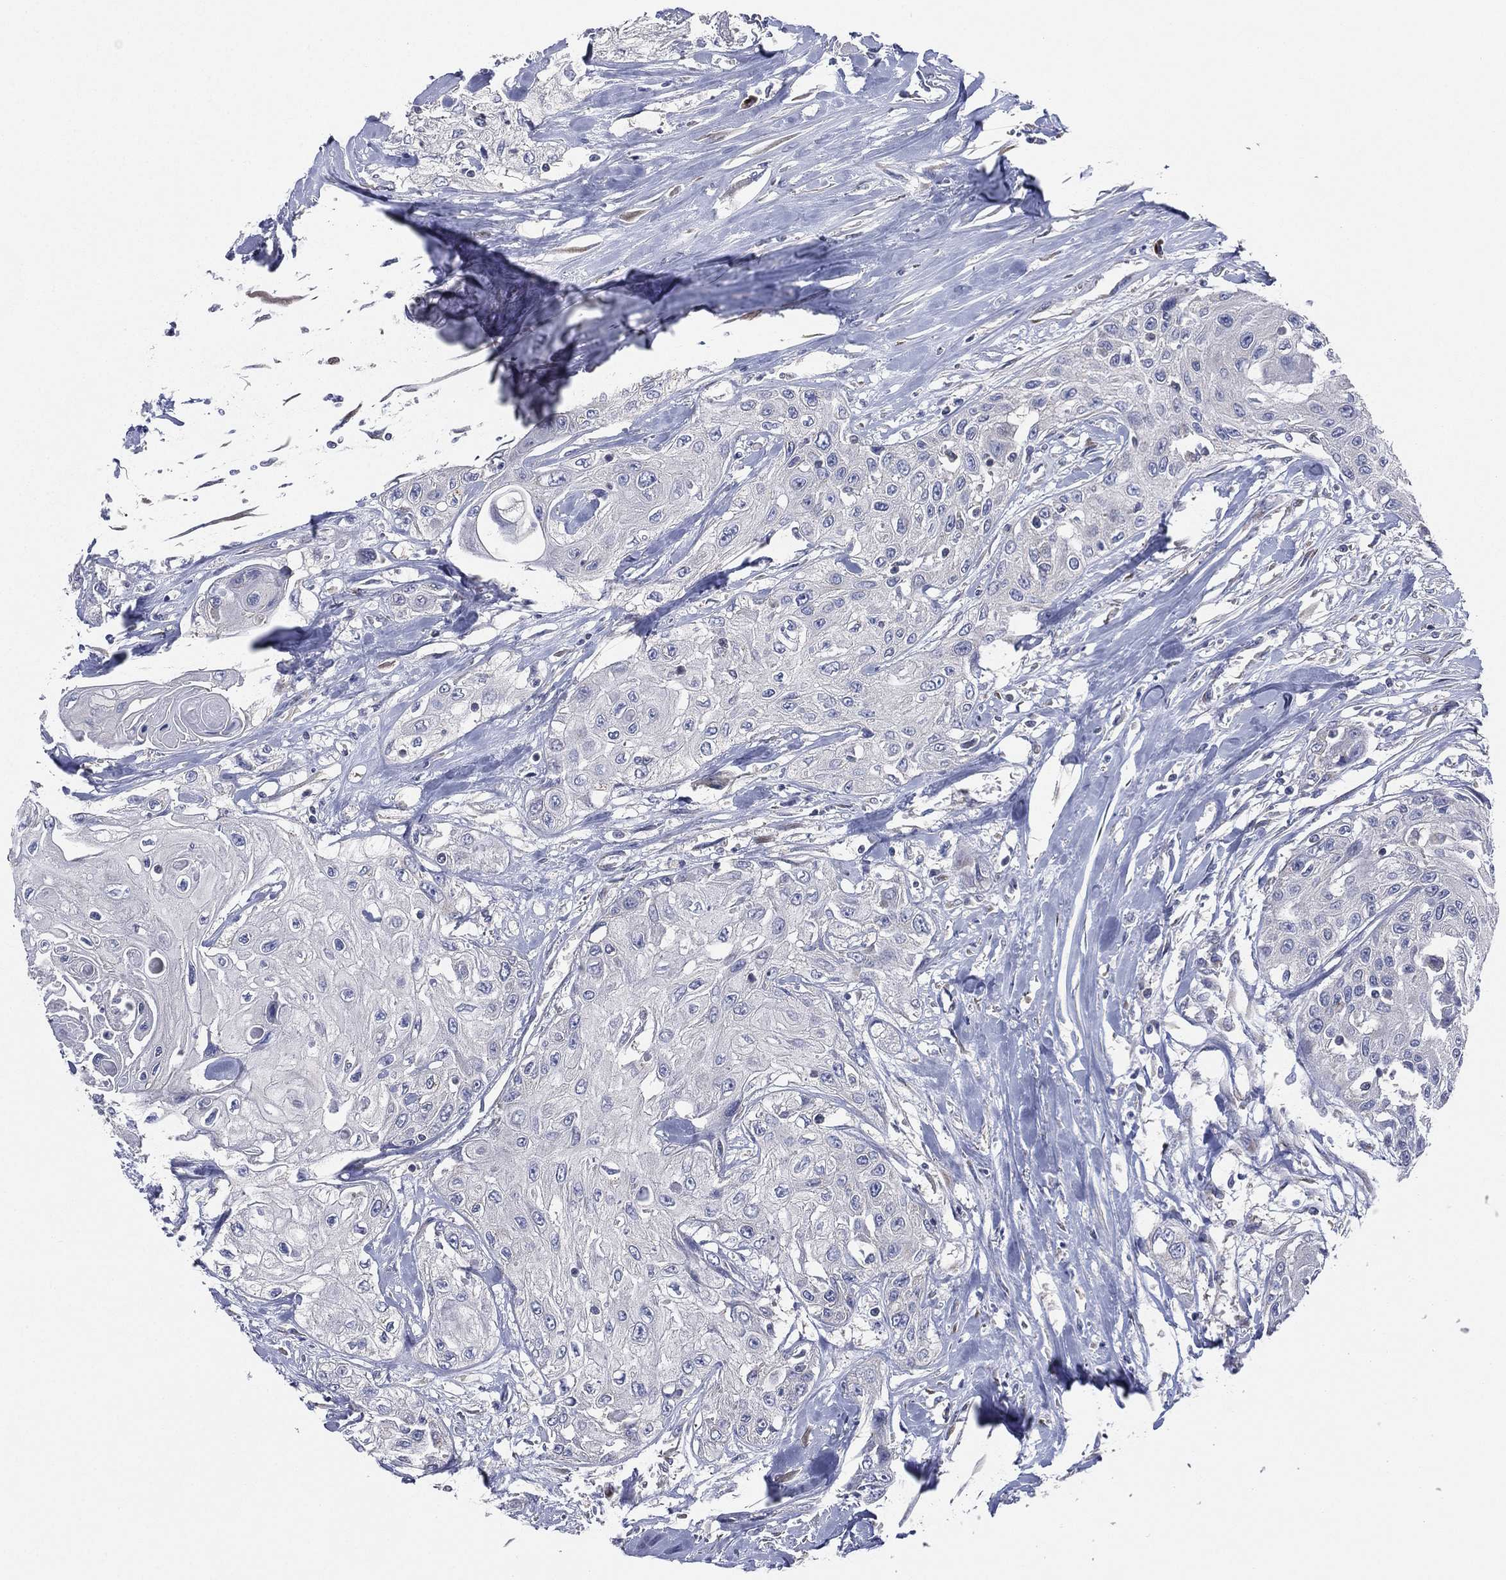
{"staining": {"intensity": "negative", "quantity": "none", "location": "none"}, "tissue": "head and neck cancer", "cell_type": "Tumor cells", "image_type": "cancer", "snomed": [{"axis": "morphology", "description": "Normal tissue, NOS"}, {"axis": "morphology", "description": "Squamous cell carcinoma, NOS"}, {"axis": "topography", "description": "Oral tissue"}, {"axis": "topography", "description": "Peripheral nerve tissue"}, {"axis": "topography", "description": "Head-Neck"}], "caption": "A high-resolution photomicrograph shows immunohistochemistry (IHC) staining of head and neck cancer (squamous cell carcinoma), which demonstrates no significant staining in tumor cells. (Stains: DAB (3,3'-diaminobenzidine) immunohistochemistry (IHC) with hematoxylin counter stain, Microscopy: brightfield microscopy at high magnification).", "gene": "ATP8A2", "patient": {"sex": "female", "age": 59}}